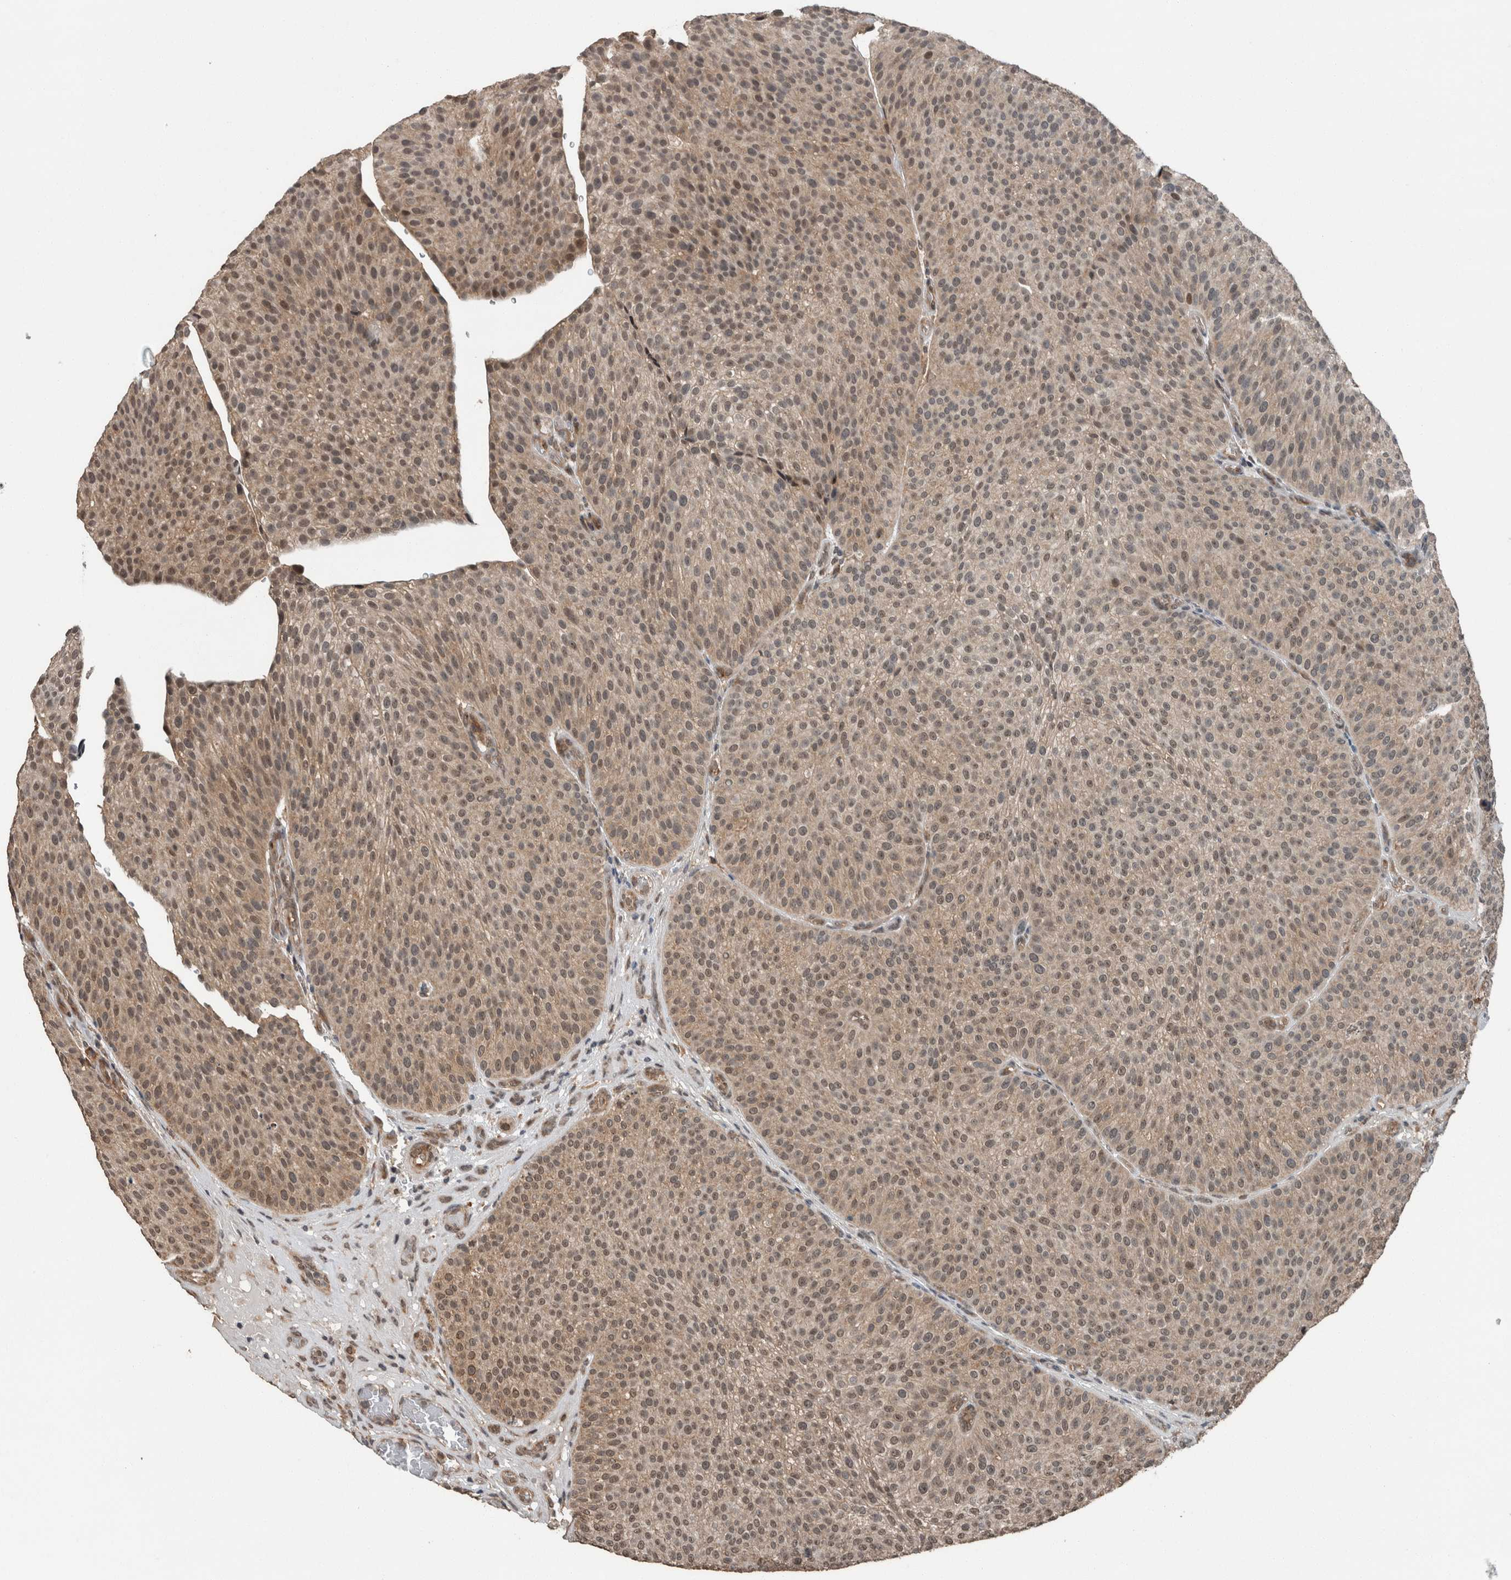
{"staining": {"intensity": "weak", "quantity": ">75%", "location": "cytoplasmic/membranous,nuclear"}, "tissue": "urothelial cancer", "cell_type": "Tumor cells", "image_type": "cancer", "snomed": [{"axis": "morphology", "description": "Normal tissue, NOS"}, {"axis": "morphology", "description": "Urothelial carcinoma, Low grade"}, {"axis": "topography", "description": "Smooth muscle"}, {"axis": "topography", "description": "Urinary bladder"}], "caption": "The photomicrograph shows staining of urothelial carcinoma (low-grade), revealing weak cytoplasmic/membranous and nuclear protein positivity (brown color) within tumor cells.", "gene": "MYO1E", "patient": {"sex": "male", "age": 60}}